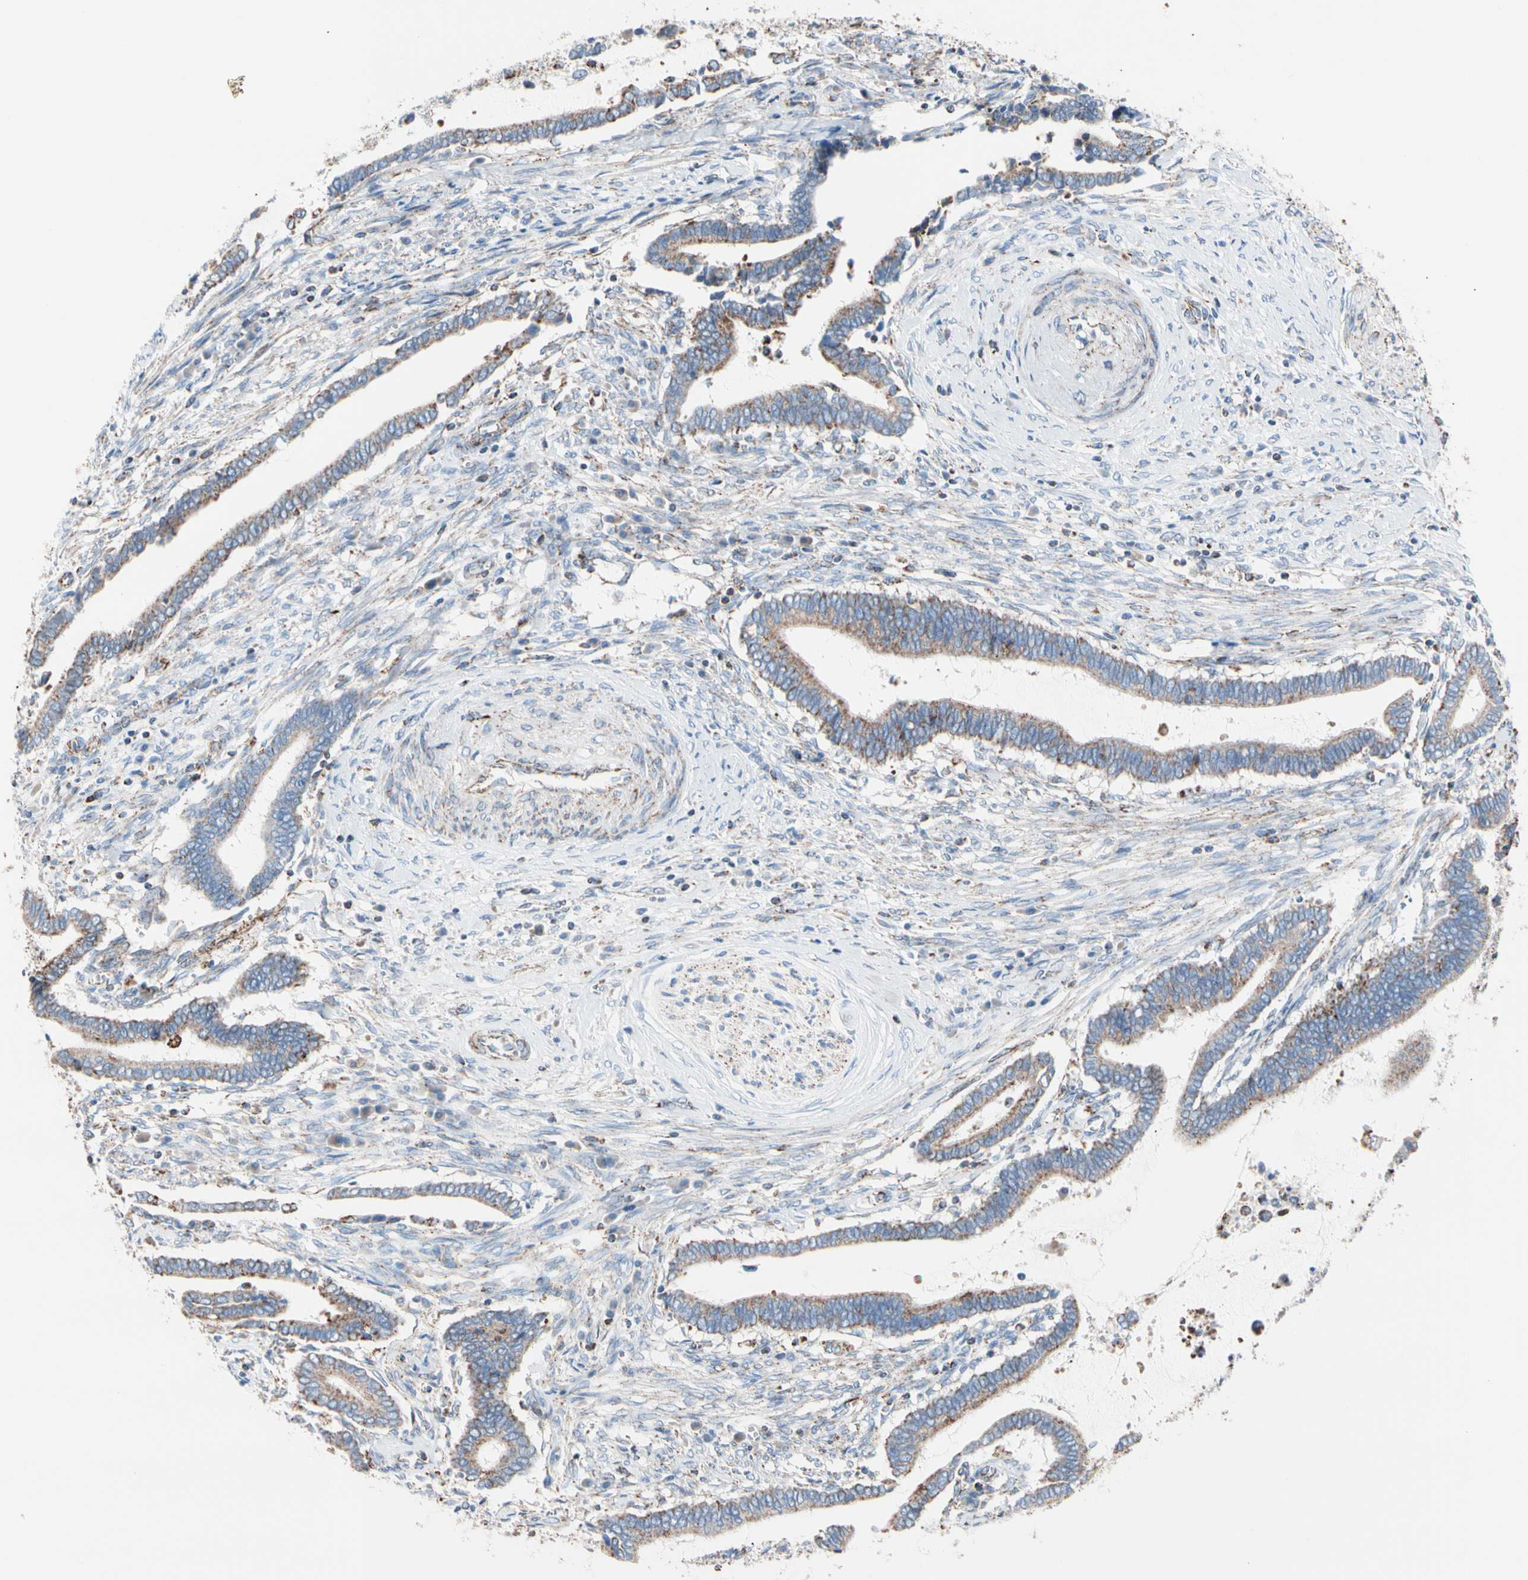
{"staining": {"intensity": "moderate", "quantity": ">75%", "location": "cytoplasmic/membranous"}, "tissue": "cervical cancer", "cell_type": "Tumor cells", "image_type": "cancer", "snomed": [{"axis": "morphology", "description": "Adenocarcinoma, NOS"}, {"axis": "topography", "description": "Cervix"}], "caption": "Immunohistochemistry (IHC) micrograph of neoplastic tissue: cervical cancer (adenocarcinoma) stained using IHC exhibits medium levels of moderate protein expression localized specifically in the cytoplasmic/membranous of tumor cells, appearing as a cytoplasmic/membranous brown color.", "gene": "HK1", "patient": {"sex": "female", "age": 44}}